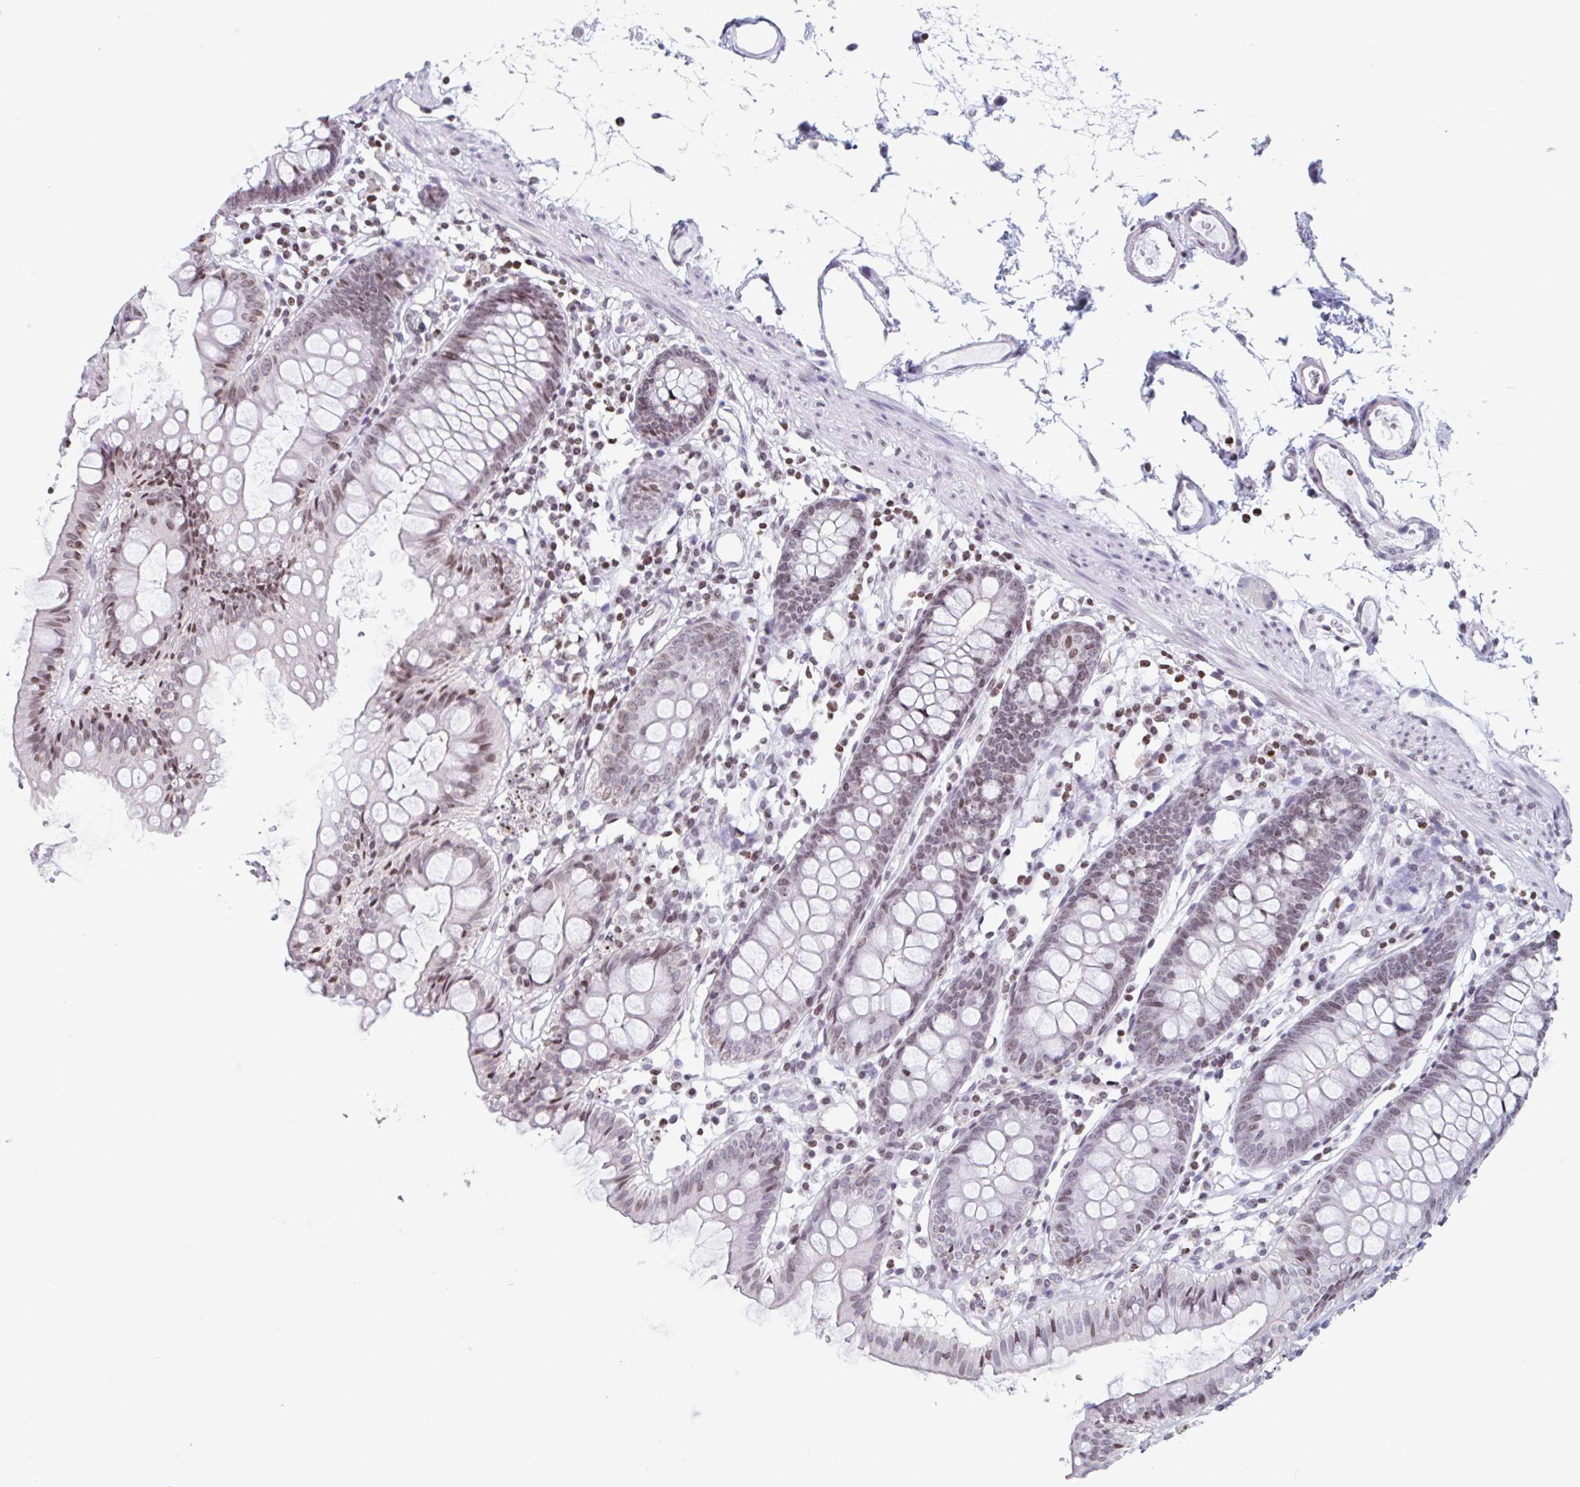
{"staining": {"intensity": "weak", "quantity": "25%-75%", "location": "nuclear"}, "tissue": "colon", "cell_type": "Endothelial cells", "image_type": "normal", "snomed": [{"axis": "morphology", "description": "Normal tissue, NOS"}, {"axis": "topography", "description": "Colon"}], "caption": "Immunohistochemical staining of normal colon displays 25%-75% levels of weak nuclear protein positivity in approximately 25%-75% of endothelial cells.", "gene": "NOL6", "patient": {"sex": "female", "age": 84}}